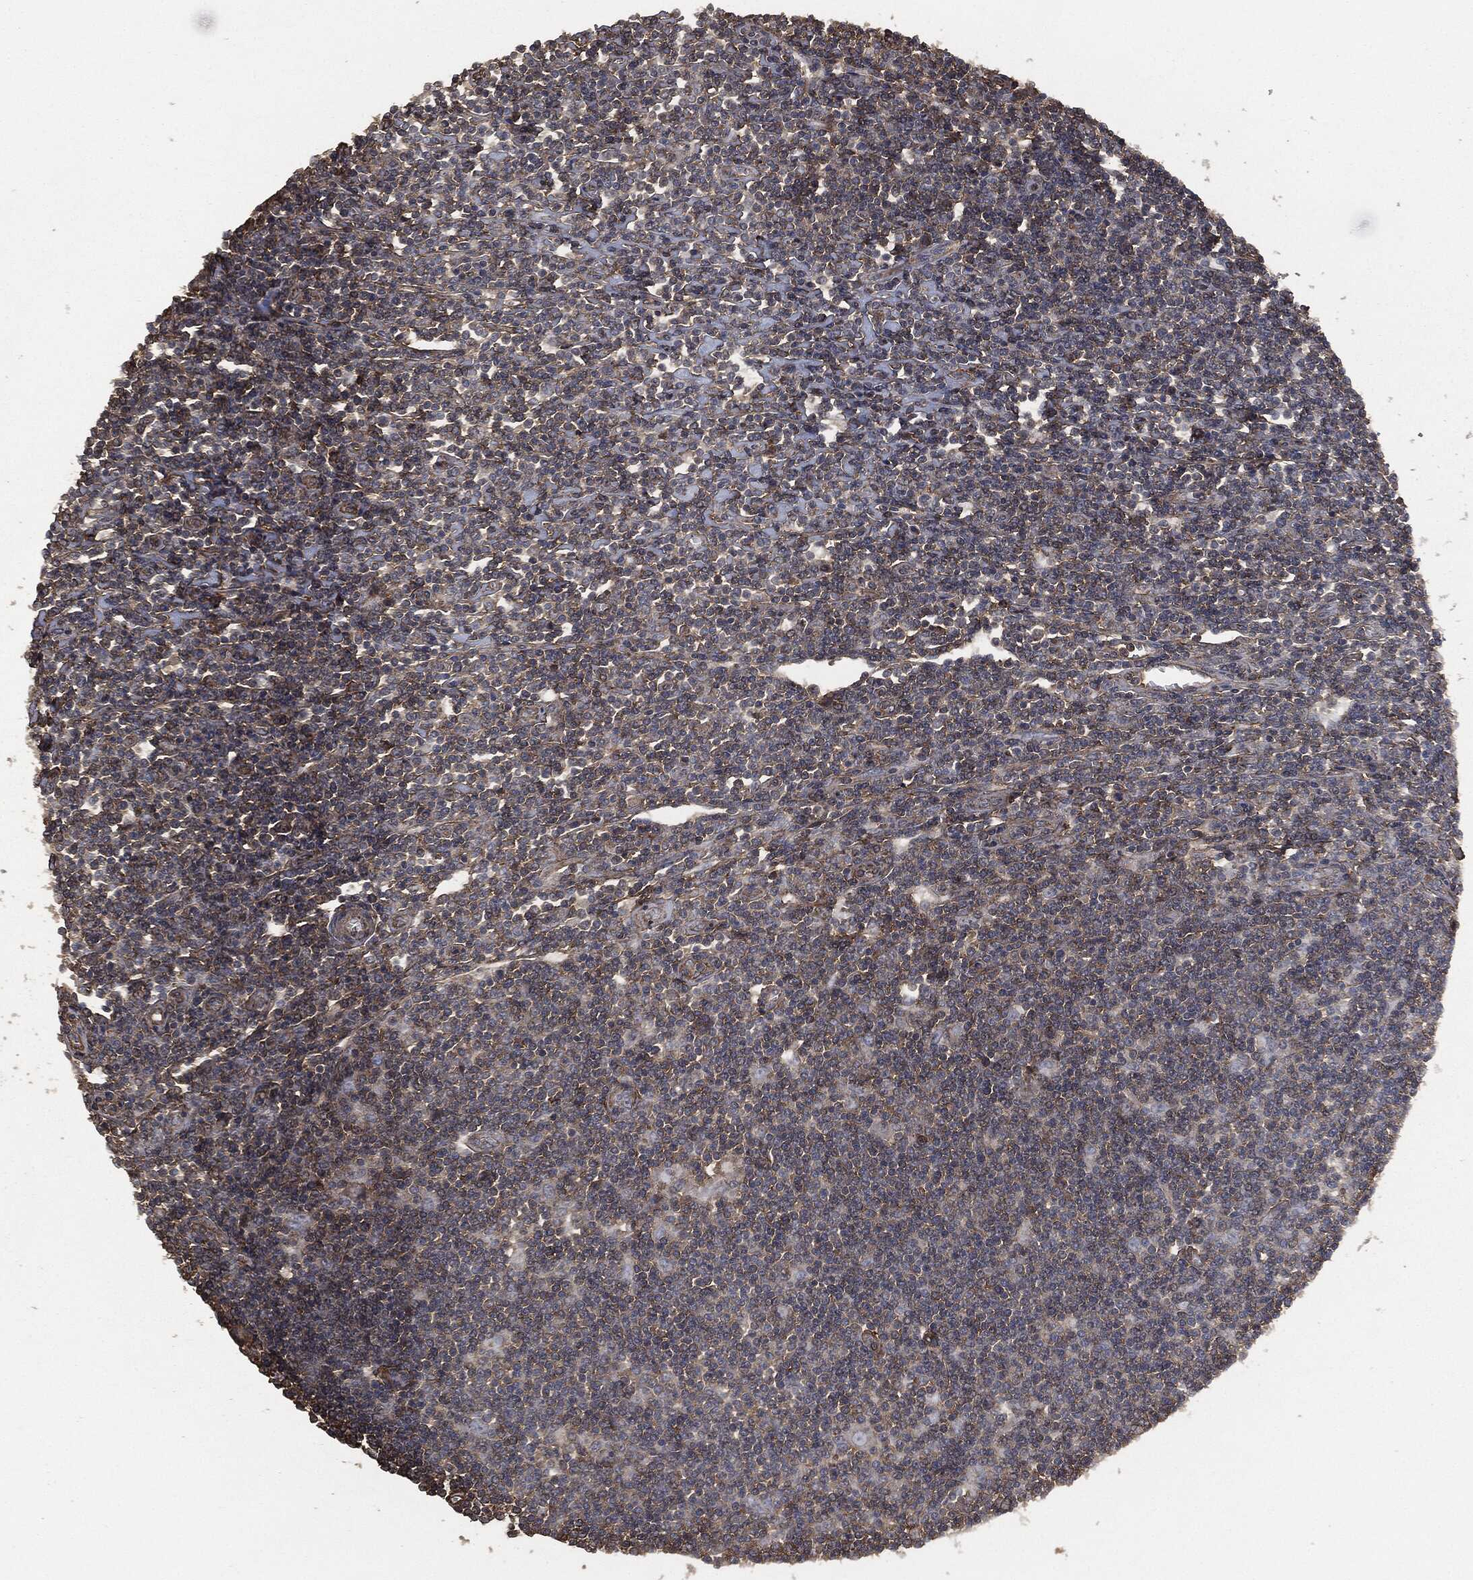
{"staining": {"intensity": "negative", "quantity": "none", "location": "none"}, "tissue": "lymphoma", "cell_type": "Tumor cells", "image_type": "cancer", "snomed": [{"axis": "morphology", "description": "Hodgkin's disease, NOS"}, {"axis": "topography", "description": "Lymph node"}], "caption": "There is no significant expression in tumor cells of lymphoma. (Brightfield microscopy of DAB (3,3'-diaminobenzidine) immunohistochemistry at high magnification).", "gene": "HRAS", "patient": {"sex": "male", "age": 40}}